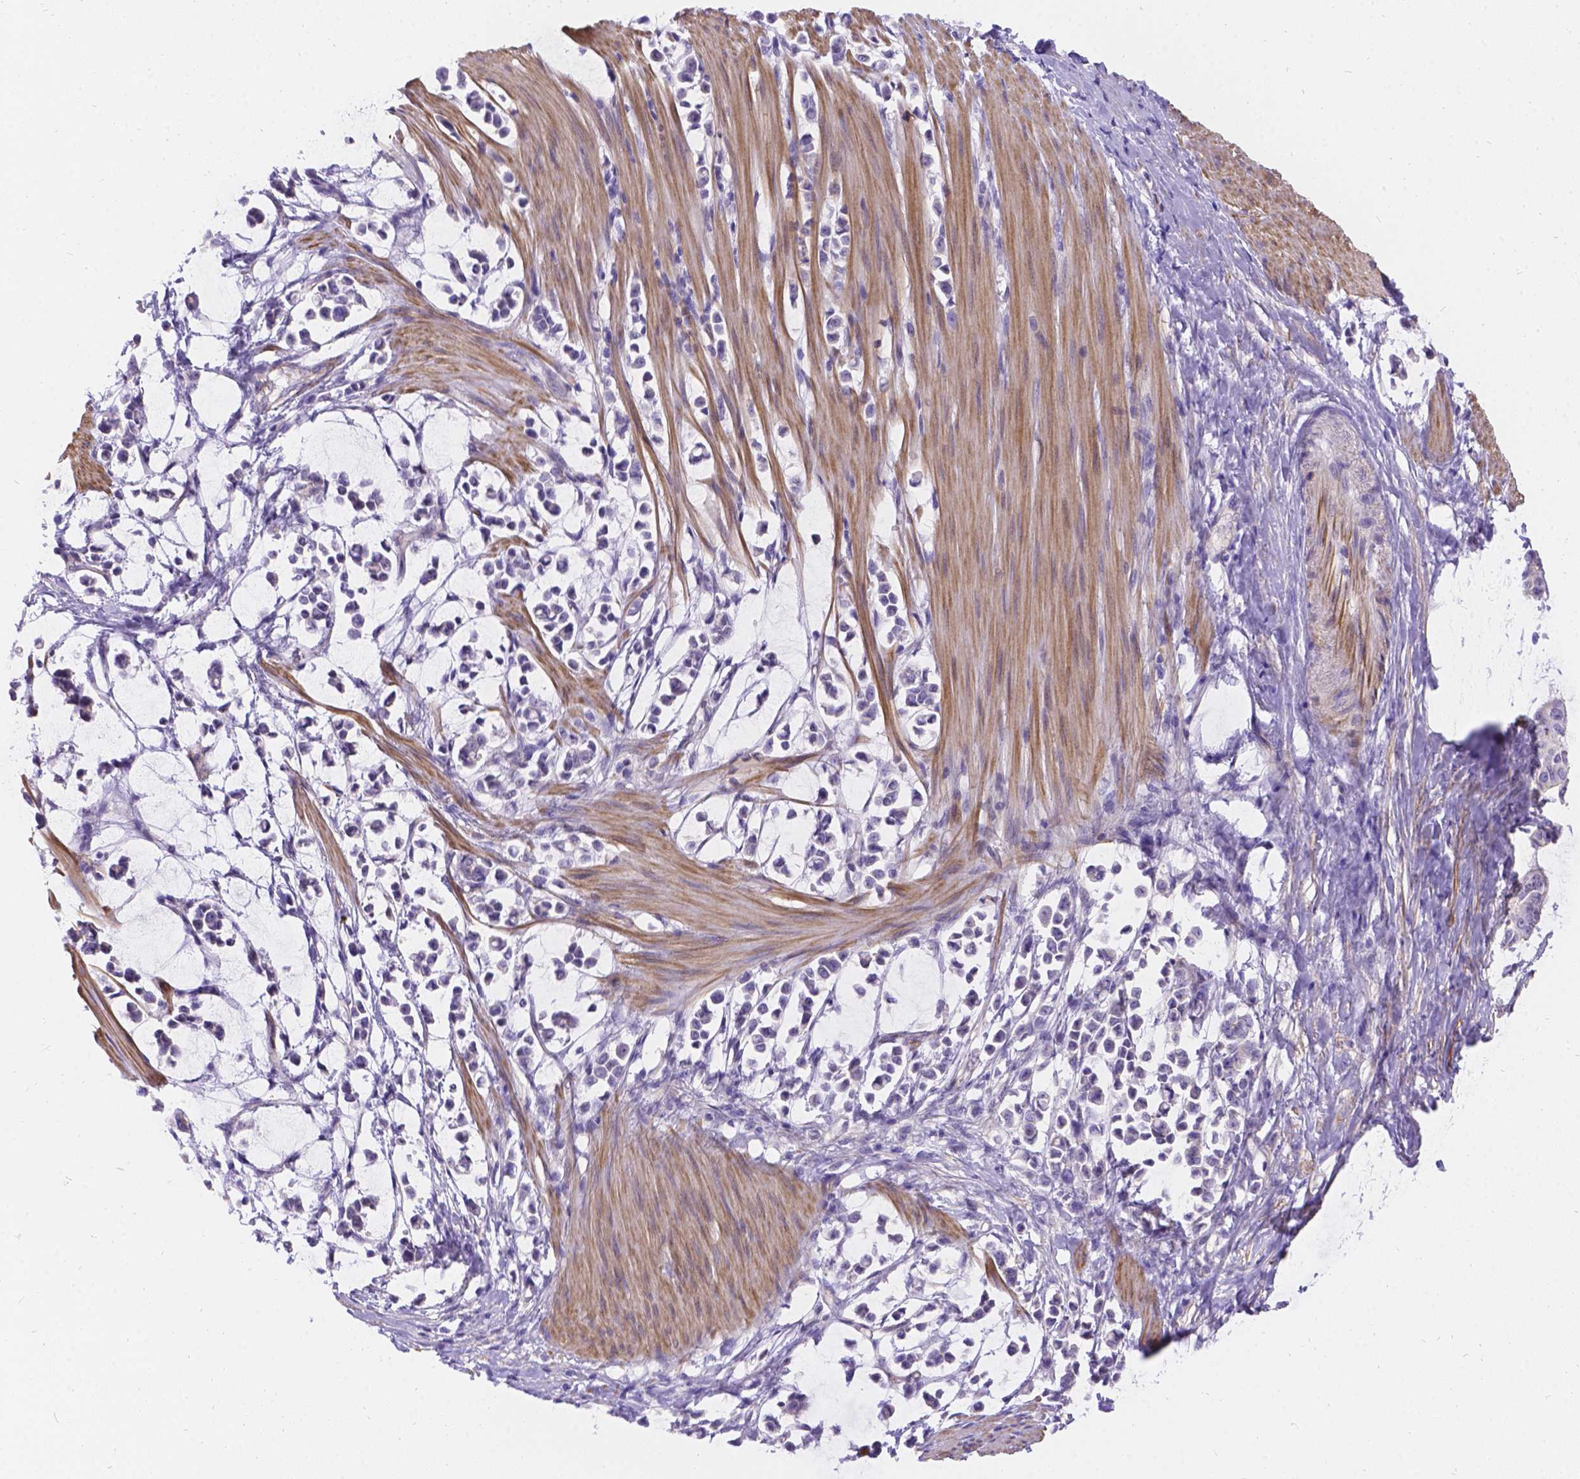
{"staining": {"intensity": "negative", "quantity": "none", "location": "none"}, "tissue": "stomach cancer", "cell_type": "Tumor cells", "image_type": "cancer", "snomed": [{"axis": "morphology", "description": "Adenocarcinoma, NOS"}, {"axis": "topography", "description": "Stomach"}], "caption": "Tumor cells show no significant protein staining in stomach cancer (adenocarcinoma). (Brightfield microscopy of DAB IHC at high magnification).", "gene": "PALS1", "patient": {"sex": "male", "age": 82}}